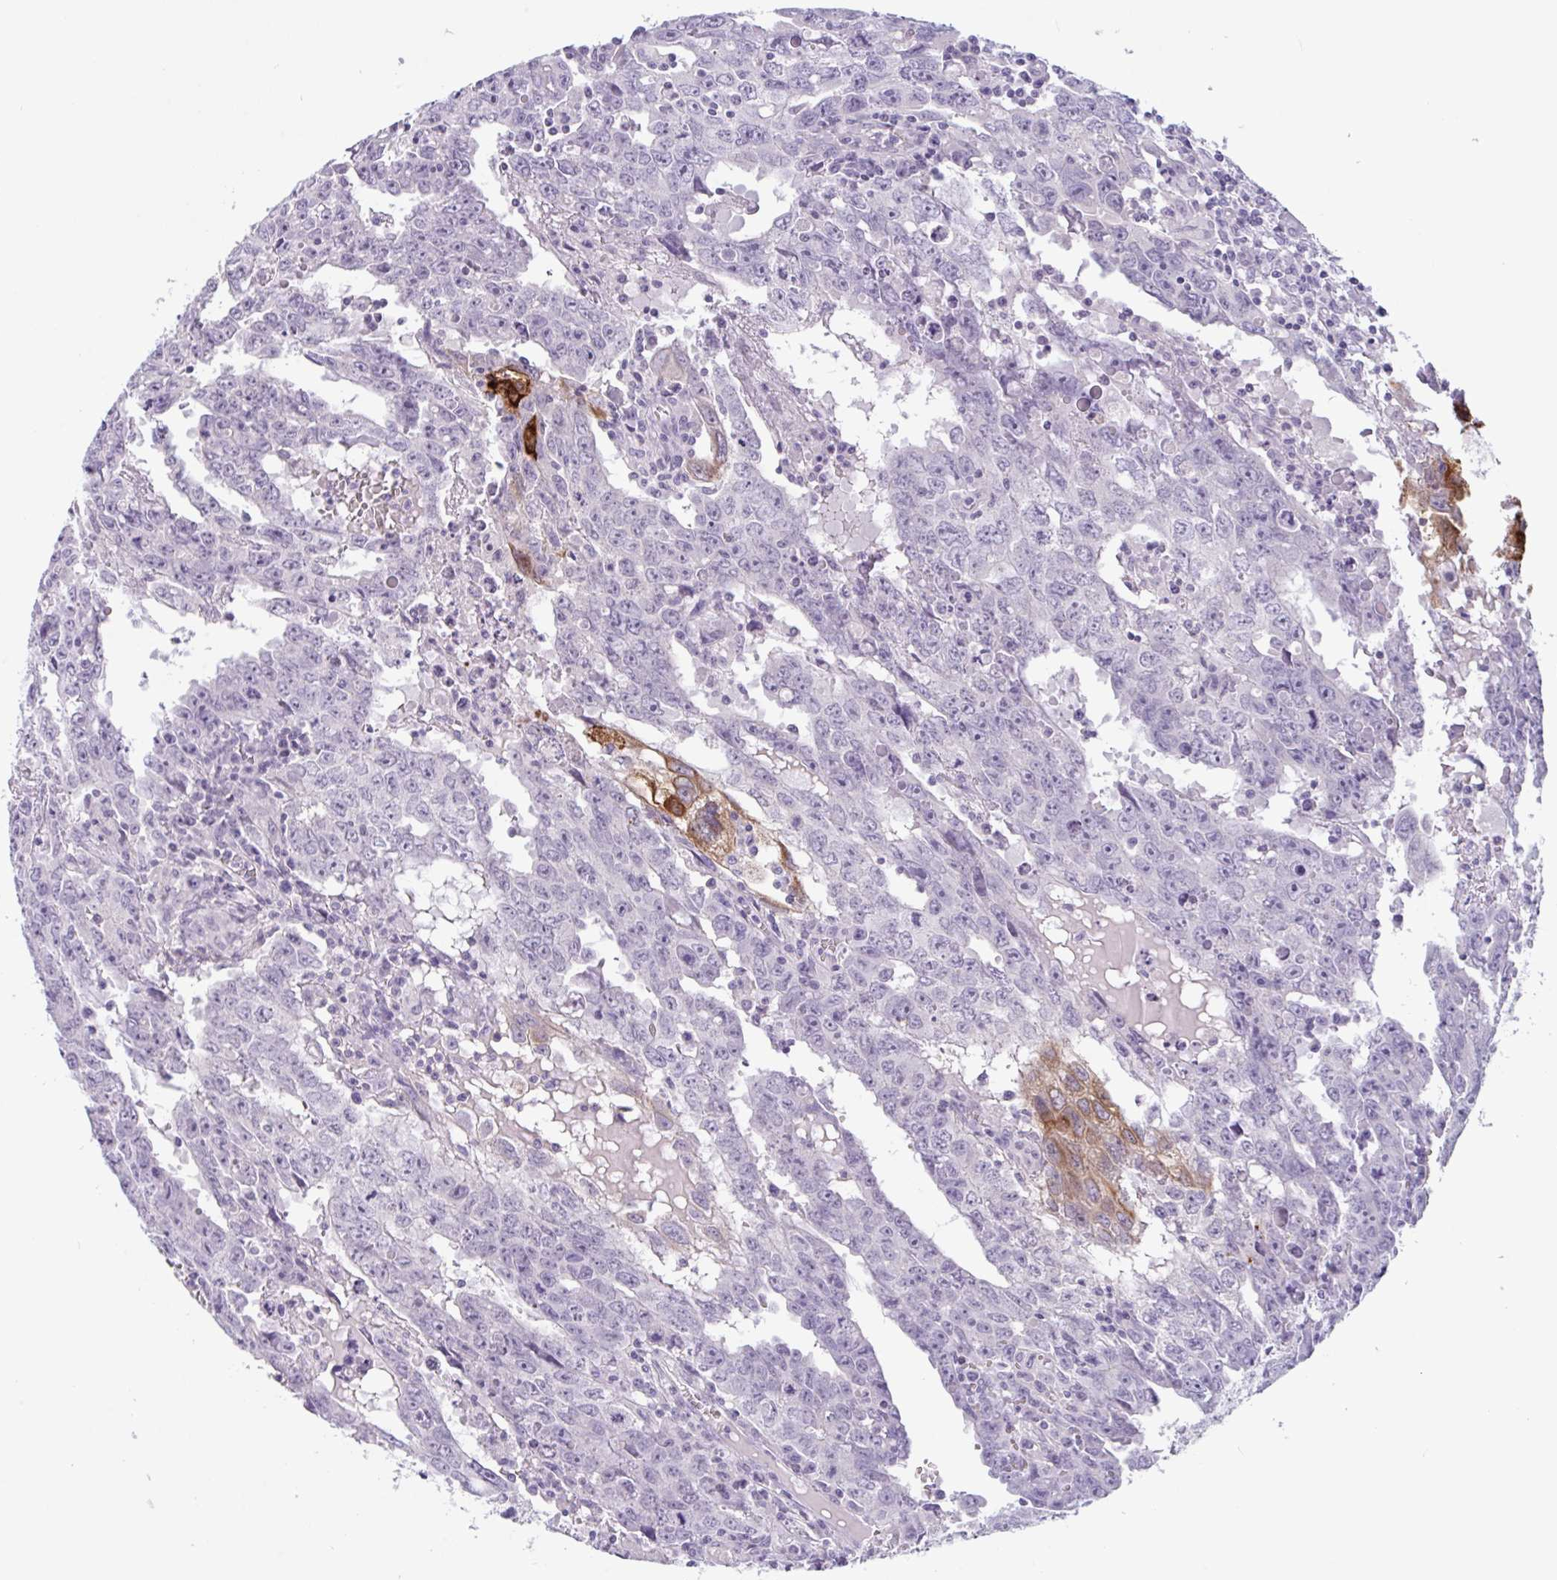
{"staining": {"intensity": "strong", "quantity": "<25%", "location": "cytoplasmic/membranous"}, "tissue": "testis cancer", "cell_type": "Tumor cells", "image_type": "cancer", "snomed": [{"axis": "morphology", "description": "Carcinoma, Embryonal, NOS"}, {"axis": "topography", "description": "Testis"}], "caption": "This is an image of IHC staining of testis embryonal carcinoma, which shows strong expression in the cytoplasmic/membranous of tumor cells.", "gene": "CTSE", "patient": {"sex": "male", "age": 22}}